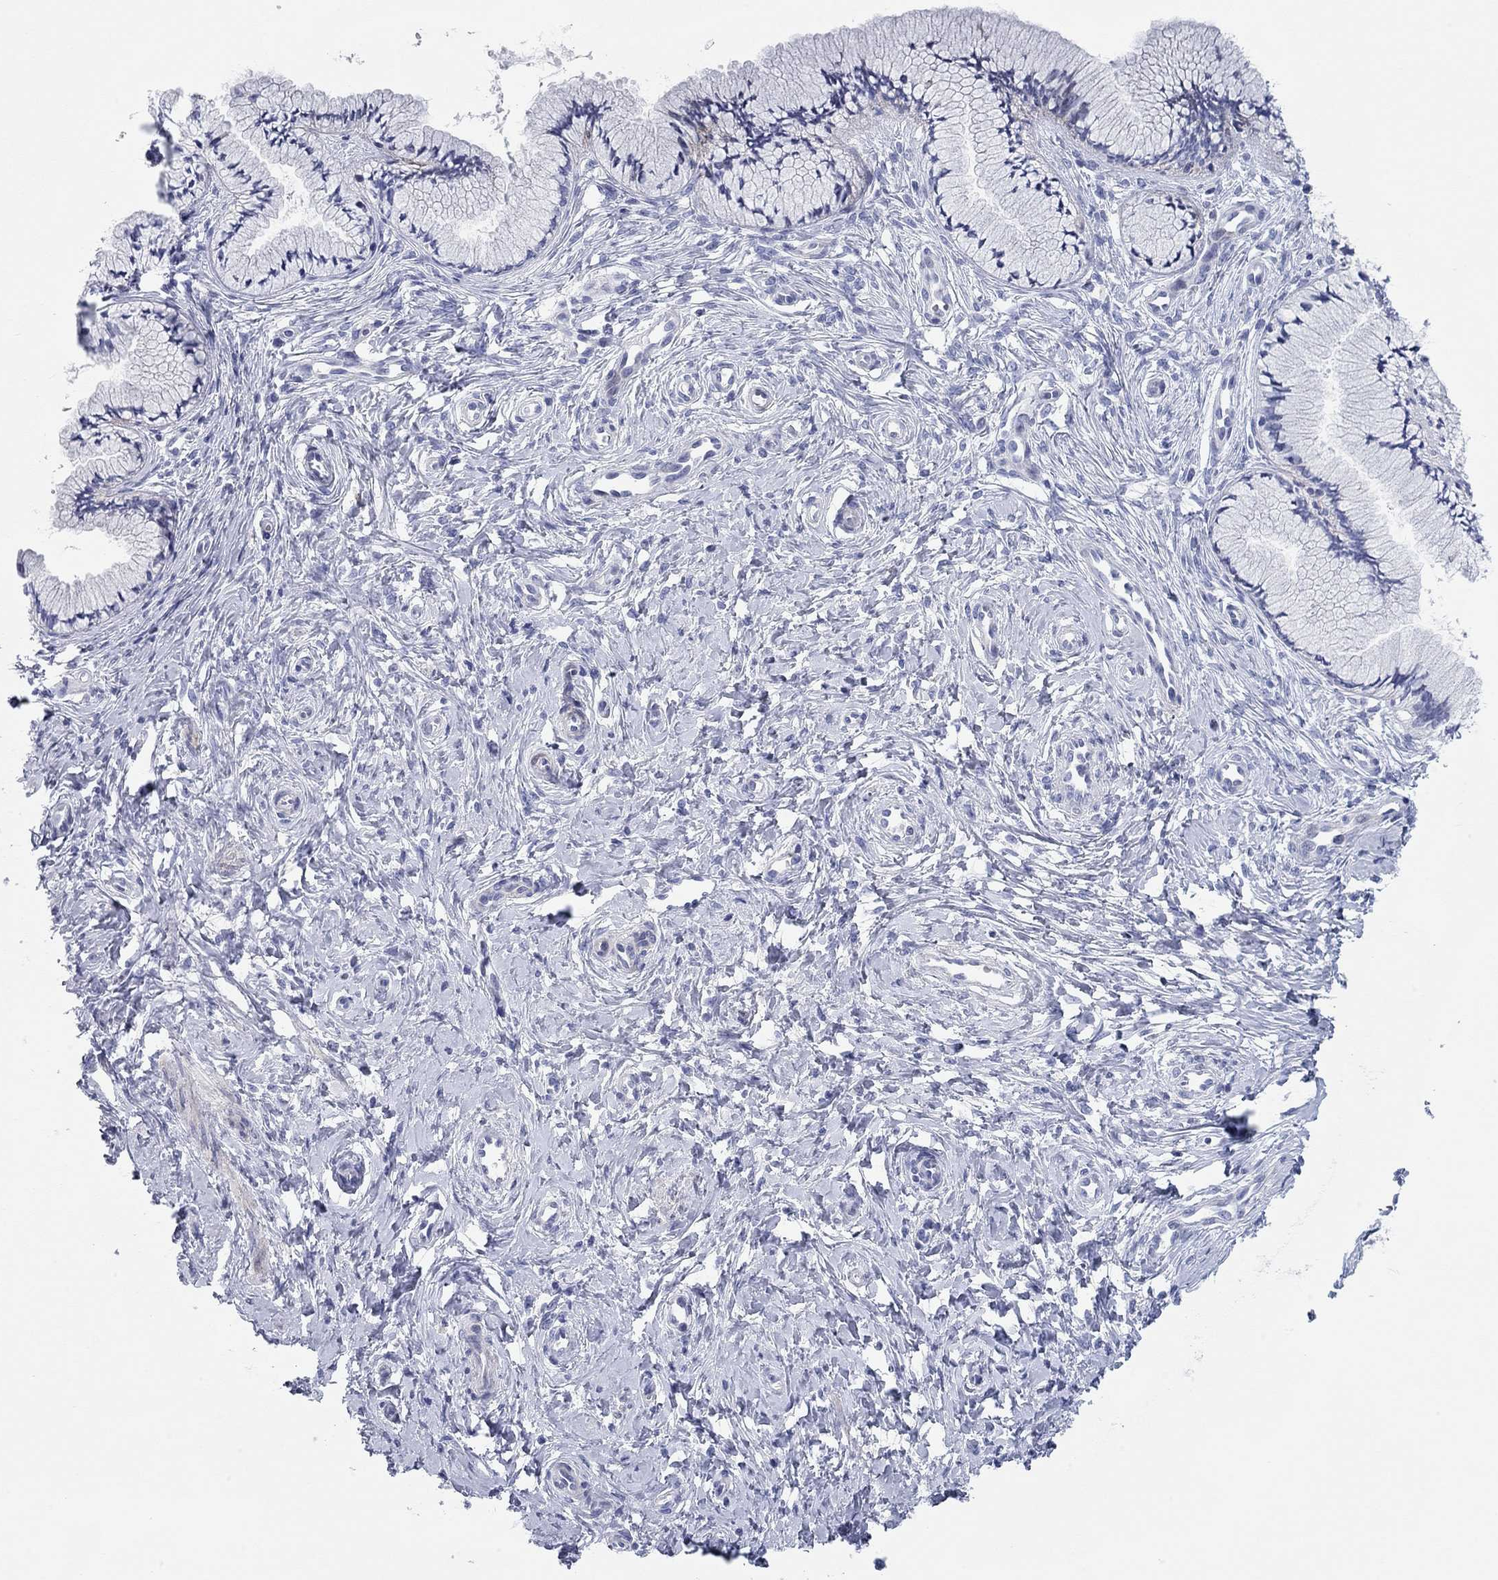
{"staining": {"intensity": "negative", "quantity": "none", "location": "none"}, "tissue": "cervix", "cell_type": "Glandular cells", "image_type": "normal", "snomed": [{"axis": "morphology", "description": "Normal tissue, NOS"}, {"axis": "topography", "description": "Cervix"}], "caption": "Immunohistochemical staining of unremarkable cervix demonstrates no significant positivity in glandular cells. (Immunohistochemistry, brightfield microscopy, high magnification).", "gene": "CHI3L2", "patient": {"sex": "female", "age": 37}}